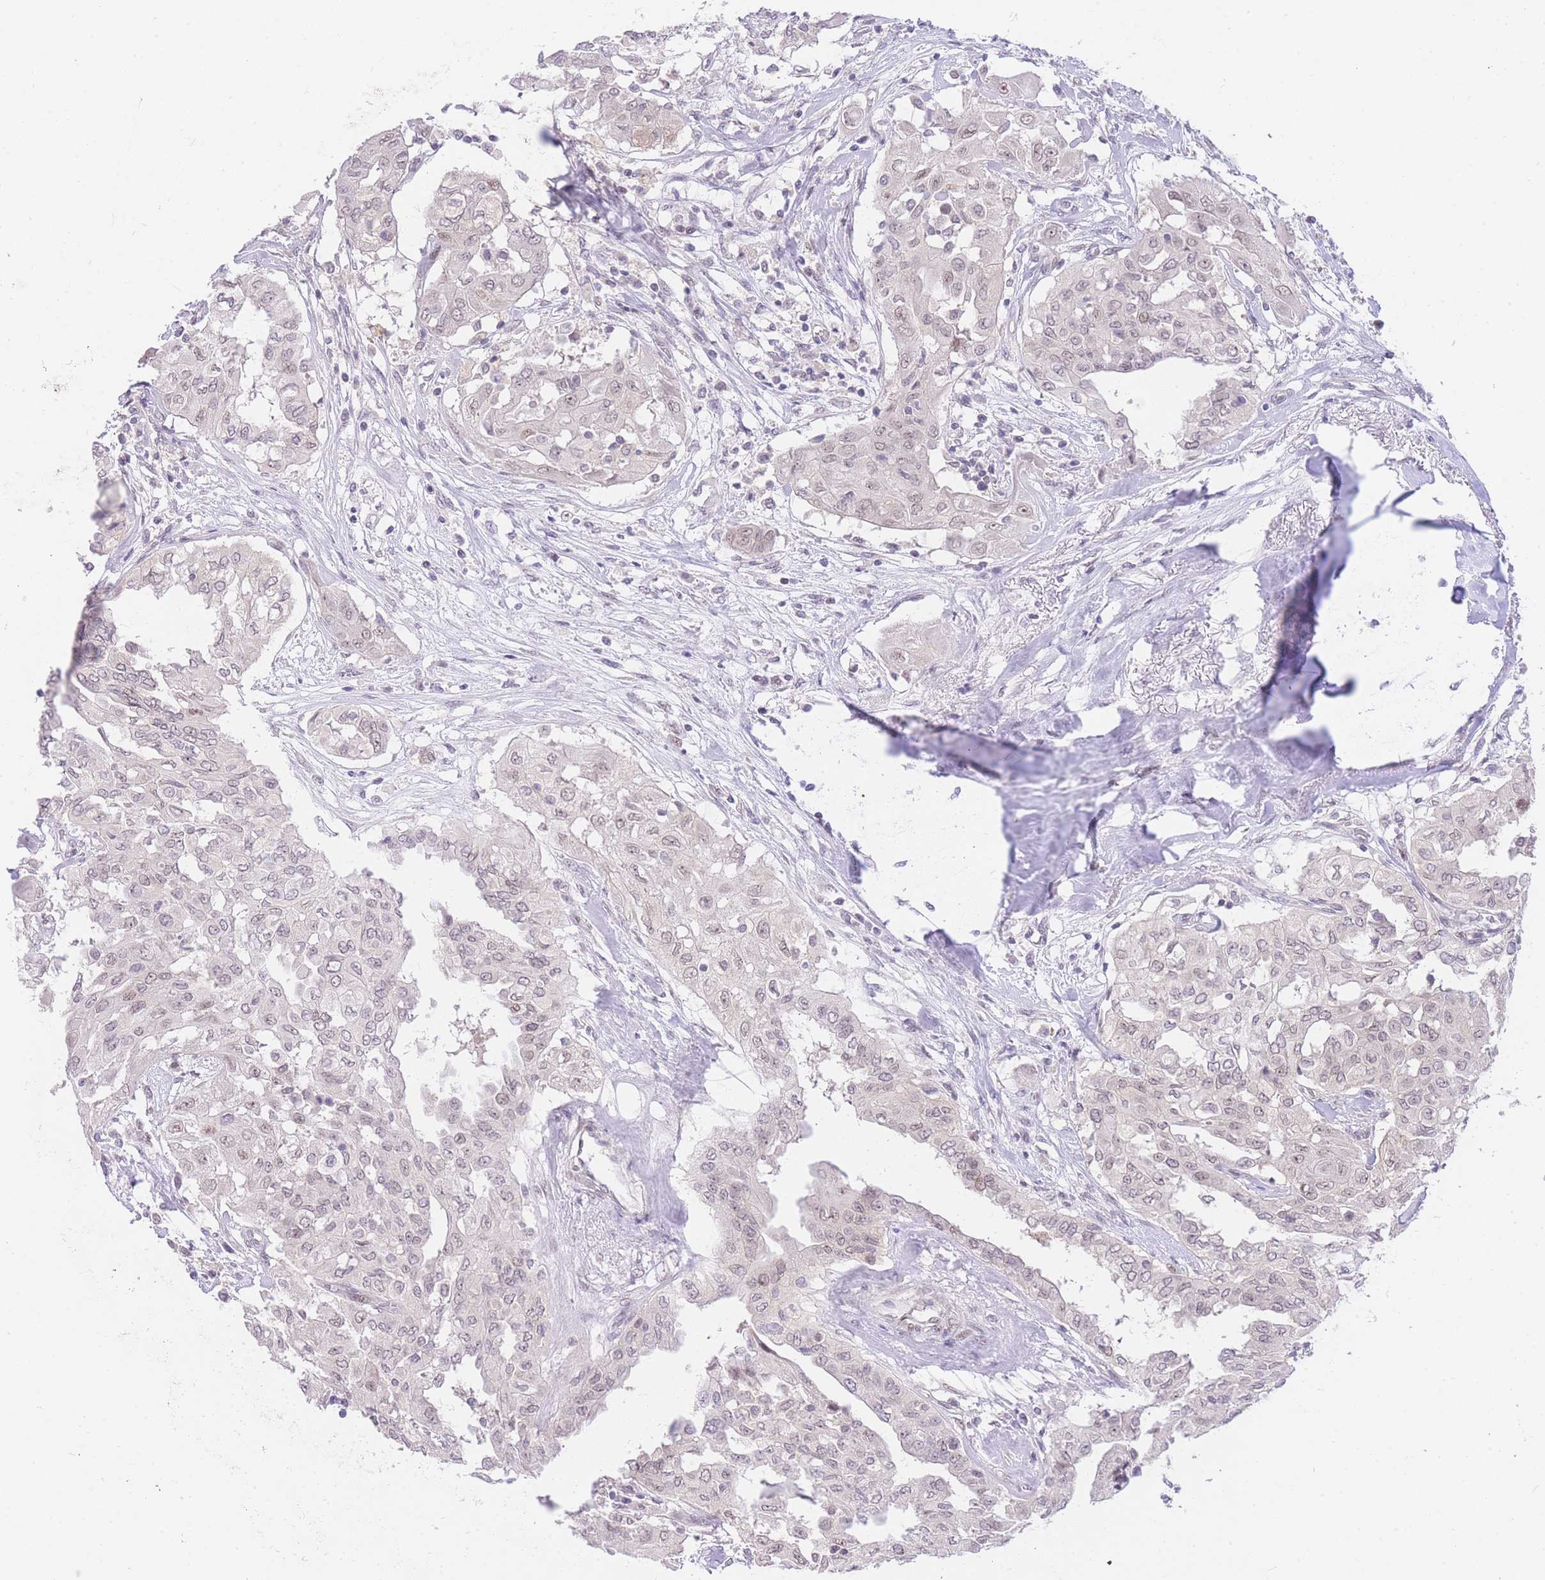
{"staining": {"intensity": "weak", "quantity": "25%-75%", "location": "nuclear"}, "tissue": "thyroid cancer", "cell_type": "Tumor cells", "image_type": "cancer", "snomed": [{"axis": "morphology", "description": "Papillary adenocarcinoma, NOS"}, {"axis": "topography", "description": "Thyroid gland"}], "caption": "Immunohistochemical staining of human thyroid cancer demonstrates low levels of weak nuclear positivity in about 25%-75% of tumor cells.", "gene": "STK39", "patient": {"sex": "female", "age": 59}}